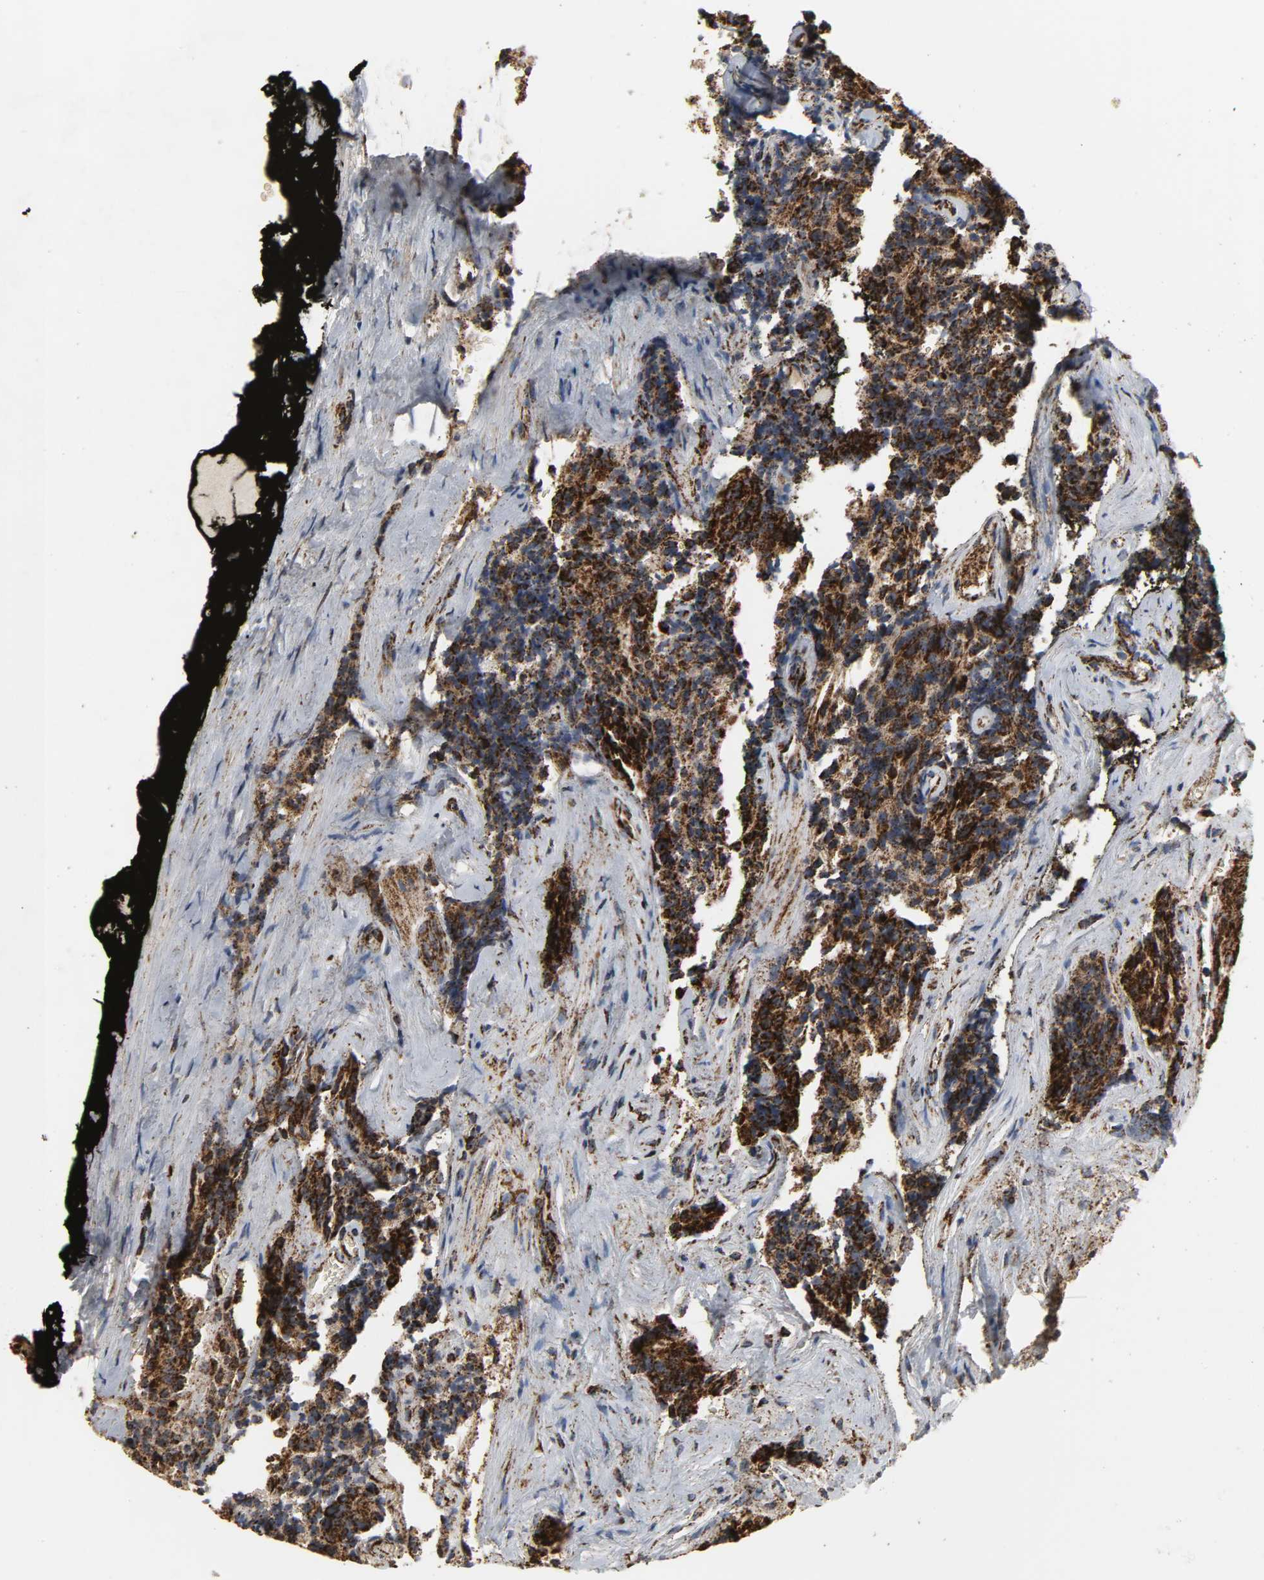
{"staining": {"intensity": "strong", "quantity": ">75%", "location": "cytoplasmic/membranous"}, "tissue": "prostate cancer", "cell_type": "Tumor cells", "image_type": "cancer", "snomed": [{"axis": "morphology", "description": "Adenocarcinoma, High grade"}, {"axis": "topography", "description": "Prostate"}], "caption": "Tumor cells exhibit strong cytoplasmic/membranous positivity in approximately >75% of cells in prostate cancer.", "gene": "ACAT1", "patient": {"sex": "male", "age": 58}}